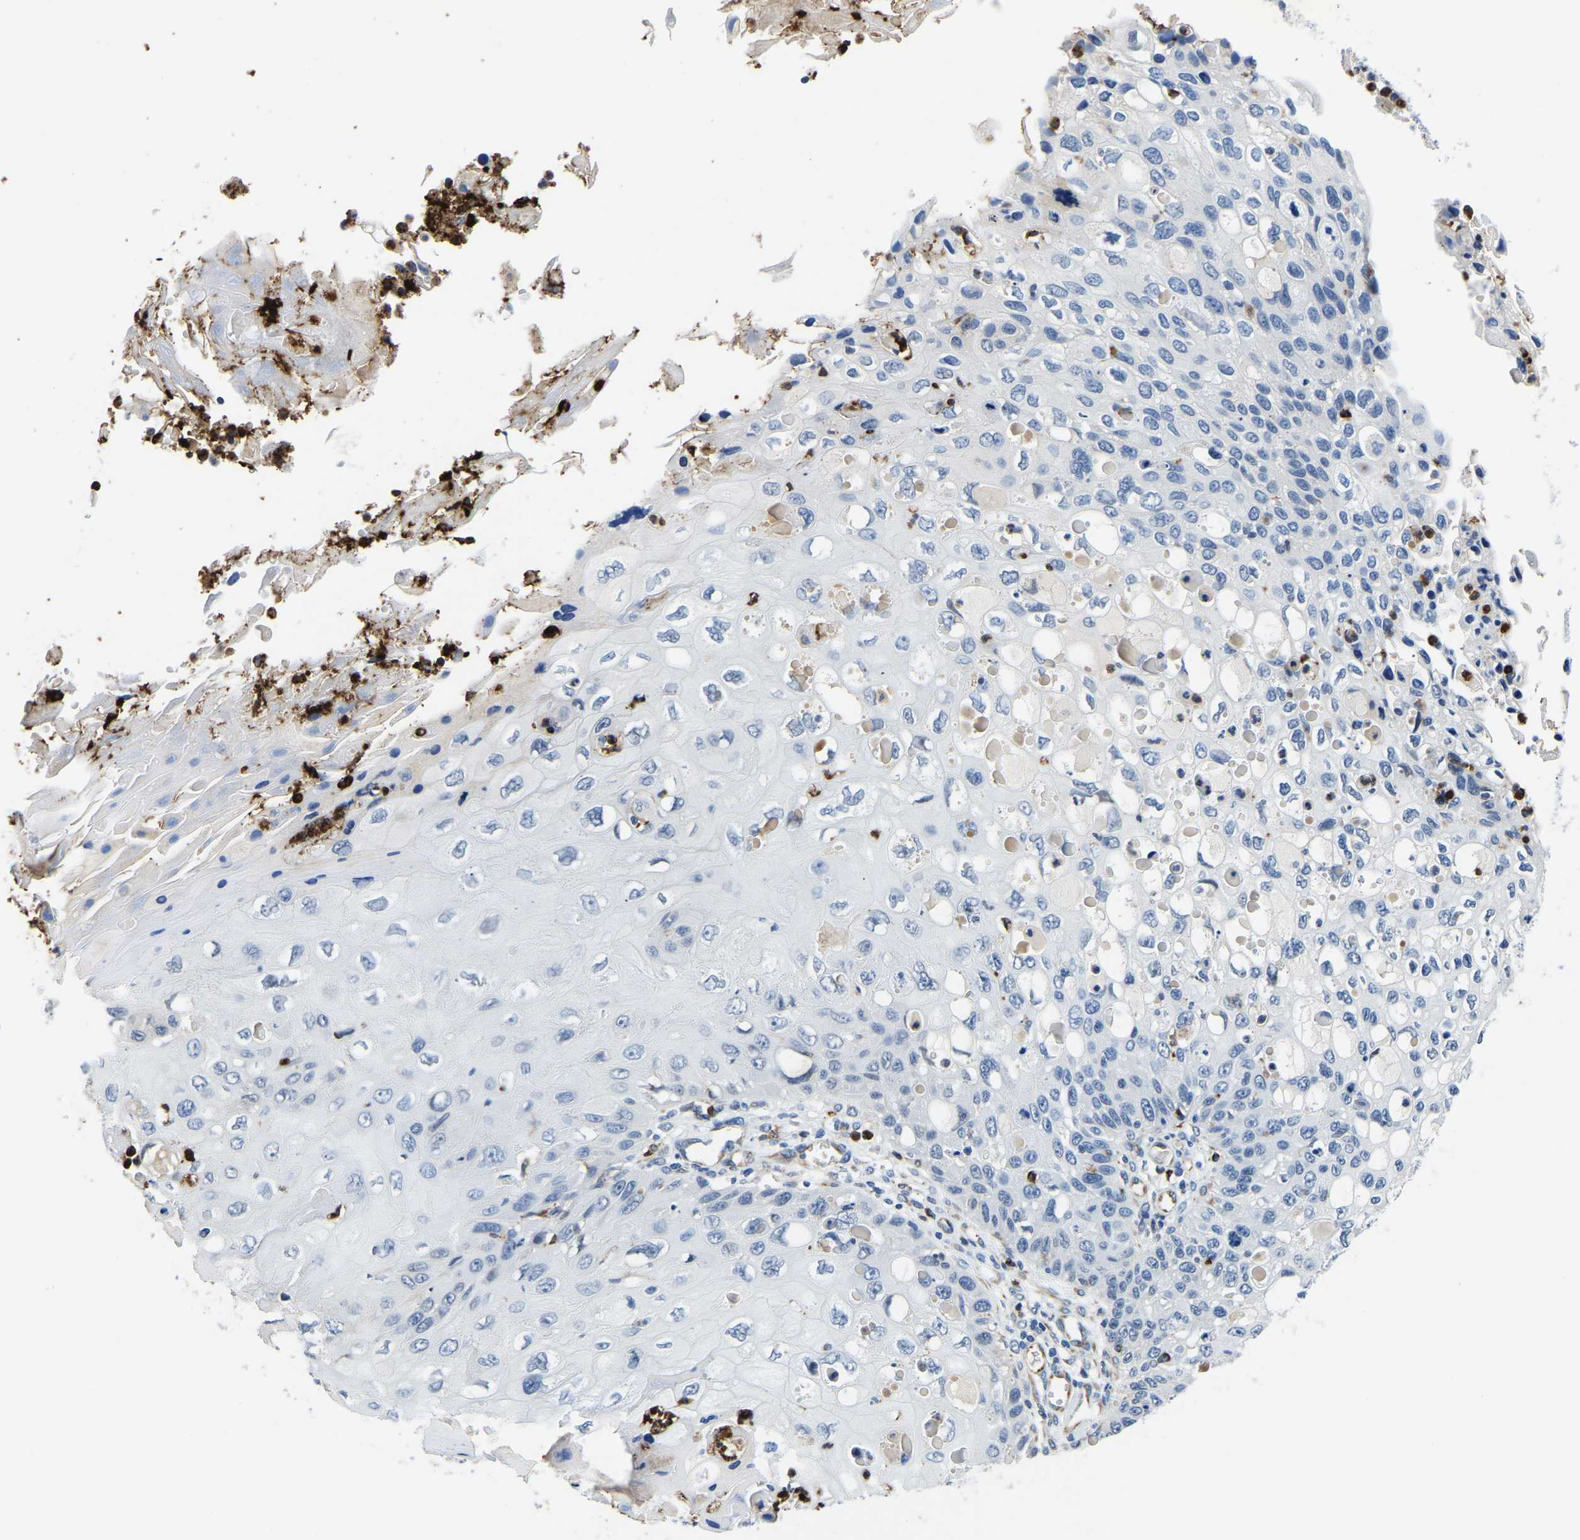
{"staining": {"intensity": "negative", "quantity": "none", "location": "none"}, "tissue": "cervical cancer", "cell_type": "Tumor cells", "image_type": "cancer", "snomed": [{"axis": "morphology", "description": "Squamous cell carcinoma, NOS"}, {"axis": "topography", "description": "Cervix"}], "caption": "Tumor cells are negative for protein expression in human cervical squamous cell carcinoma. (DAB (3,3'-diaminobenzidine) IHC with hematoxylin counter stain).", "gene": "MS4A3", "patient": {"sex": "female", "age": 70}}